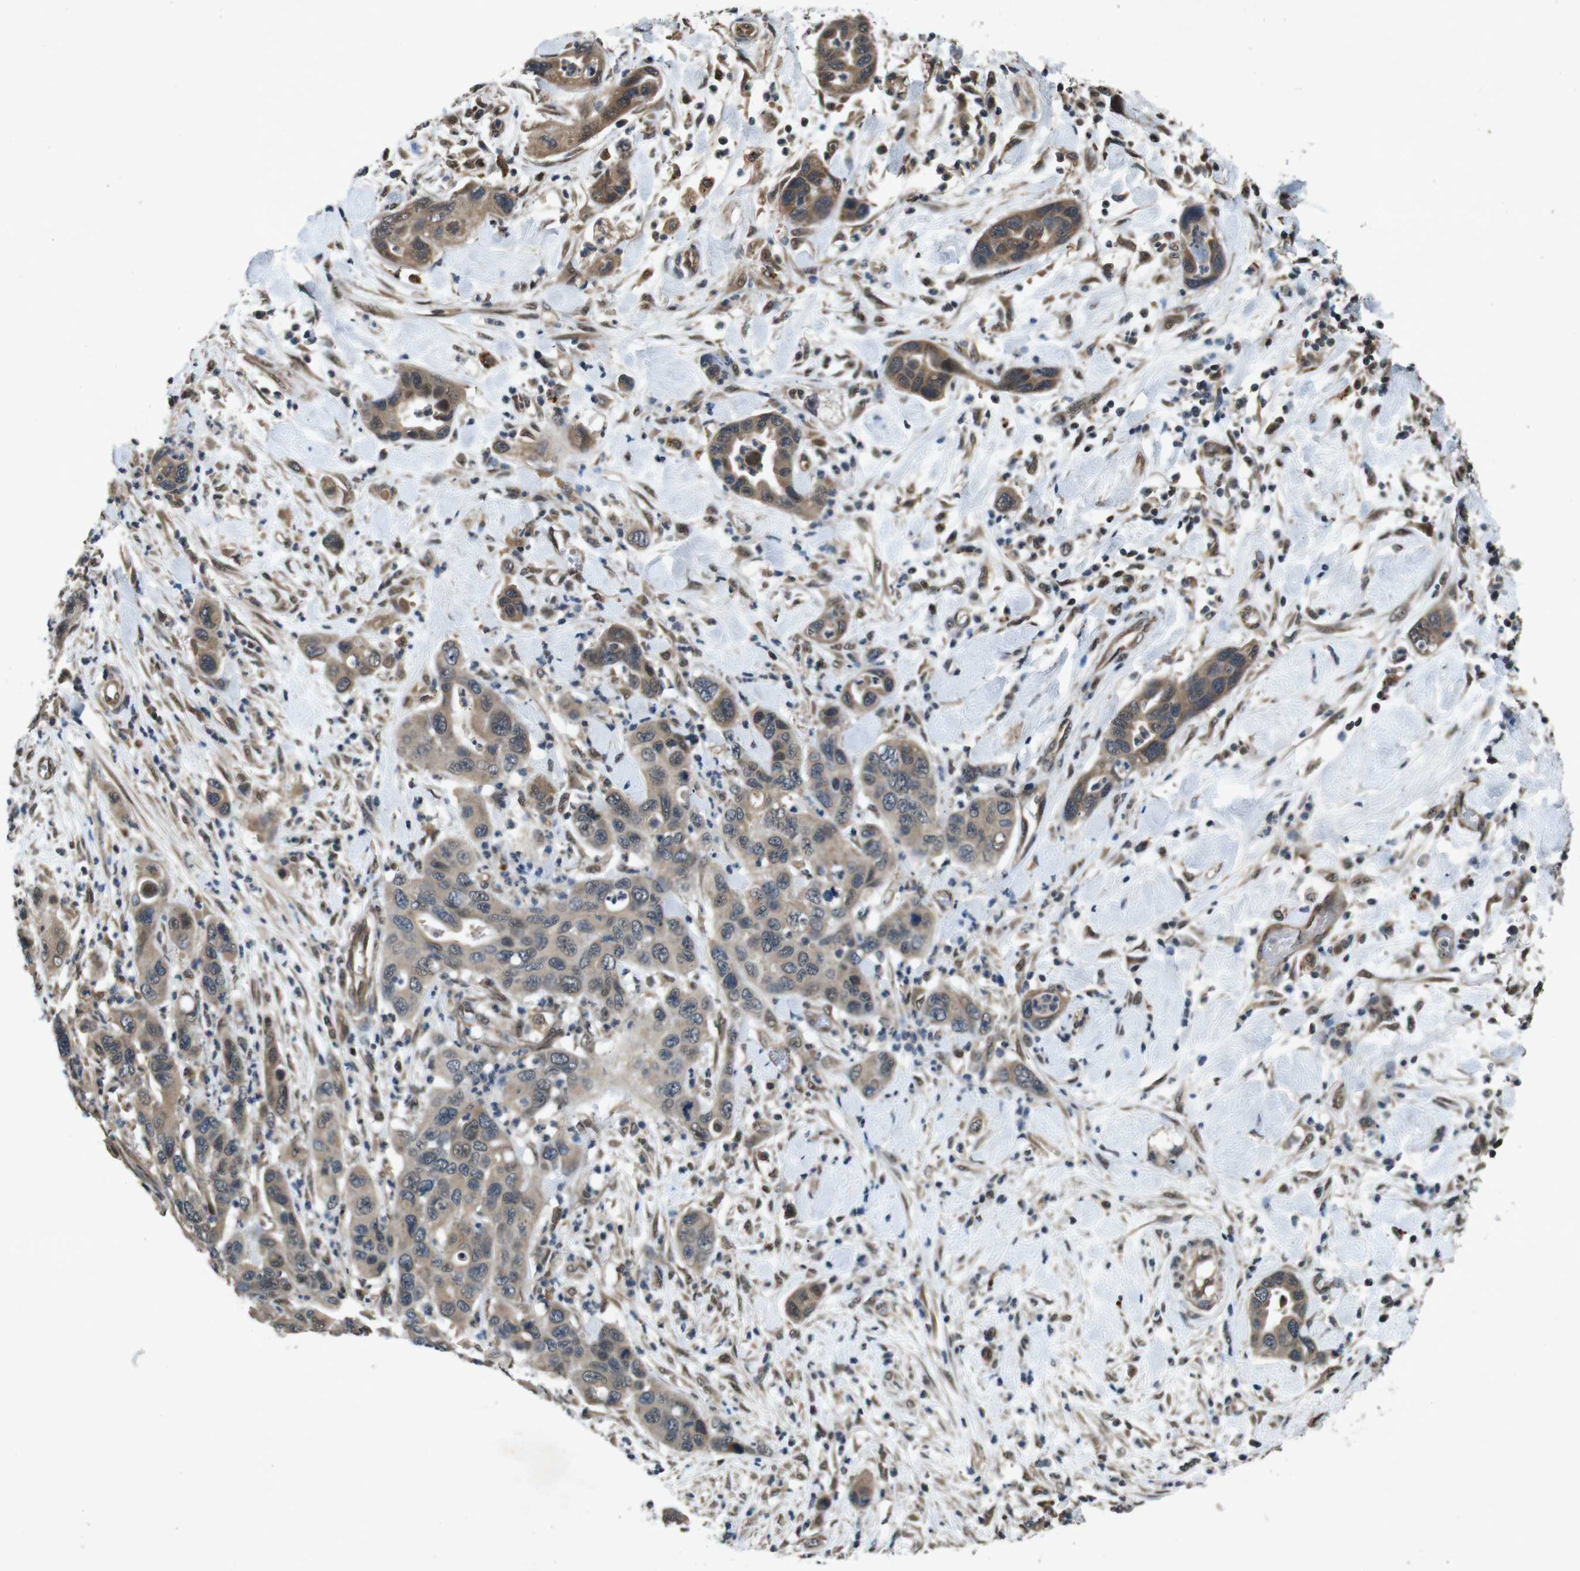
{"staining": {"intensity": "weak", "quantity": ">75%", "location": "cytoplasmic/membranous"}, "tissue": "pancreatic cancer", "cell_type": "Tumor cells", "image_type": "cancer", "snomed": [{"axis": "morphology", "description": "Adenocarcinoma, NOS"}, {"axis": "topography", "description": "Pancreas"}], "caption": "IHC (DAB) staining of human pancreatic cancer (adenocarcinoma) shows weak cytoplasmic/membranous protein expression in approximately >75% of tumor cells.", "gene": "SOCS1", "patient": {"sex": "female", "age": 71}}